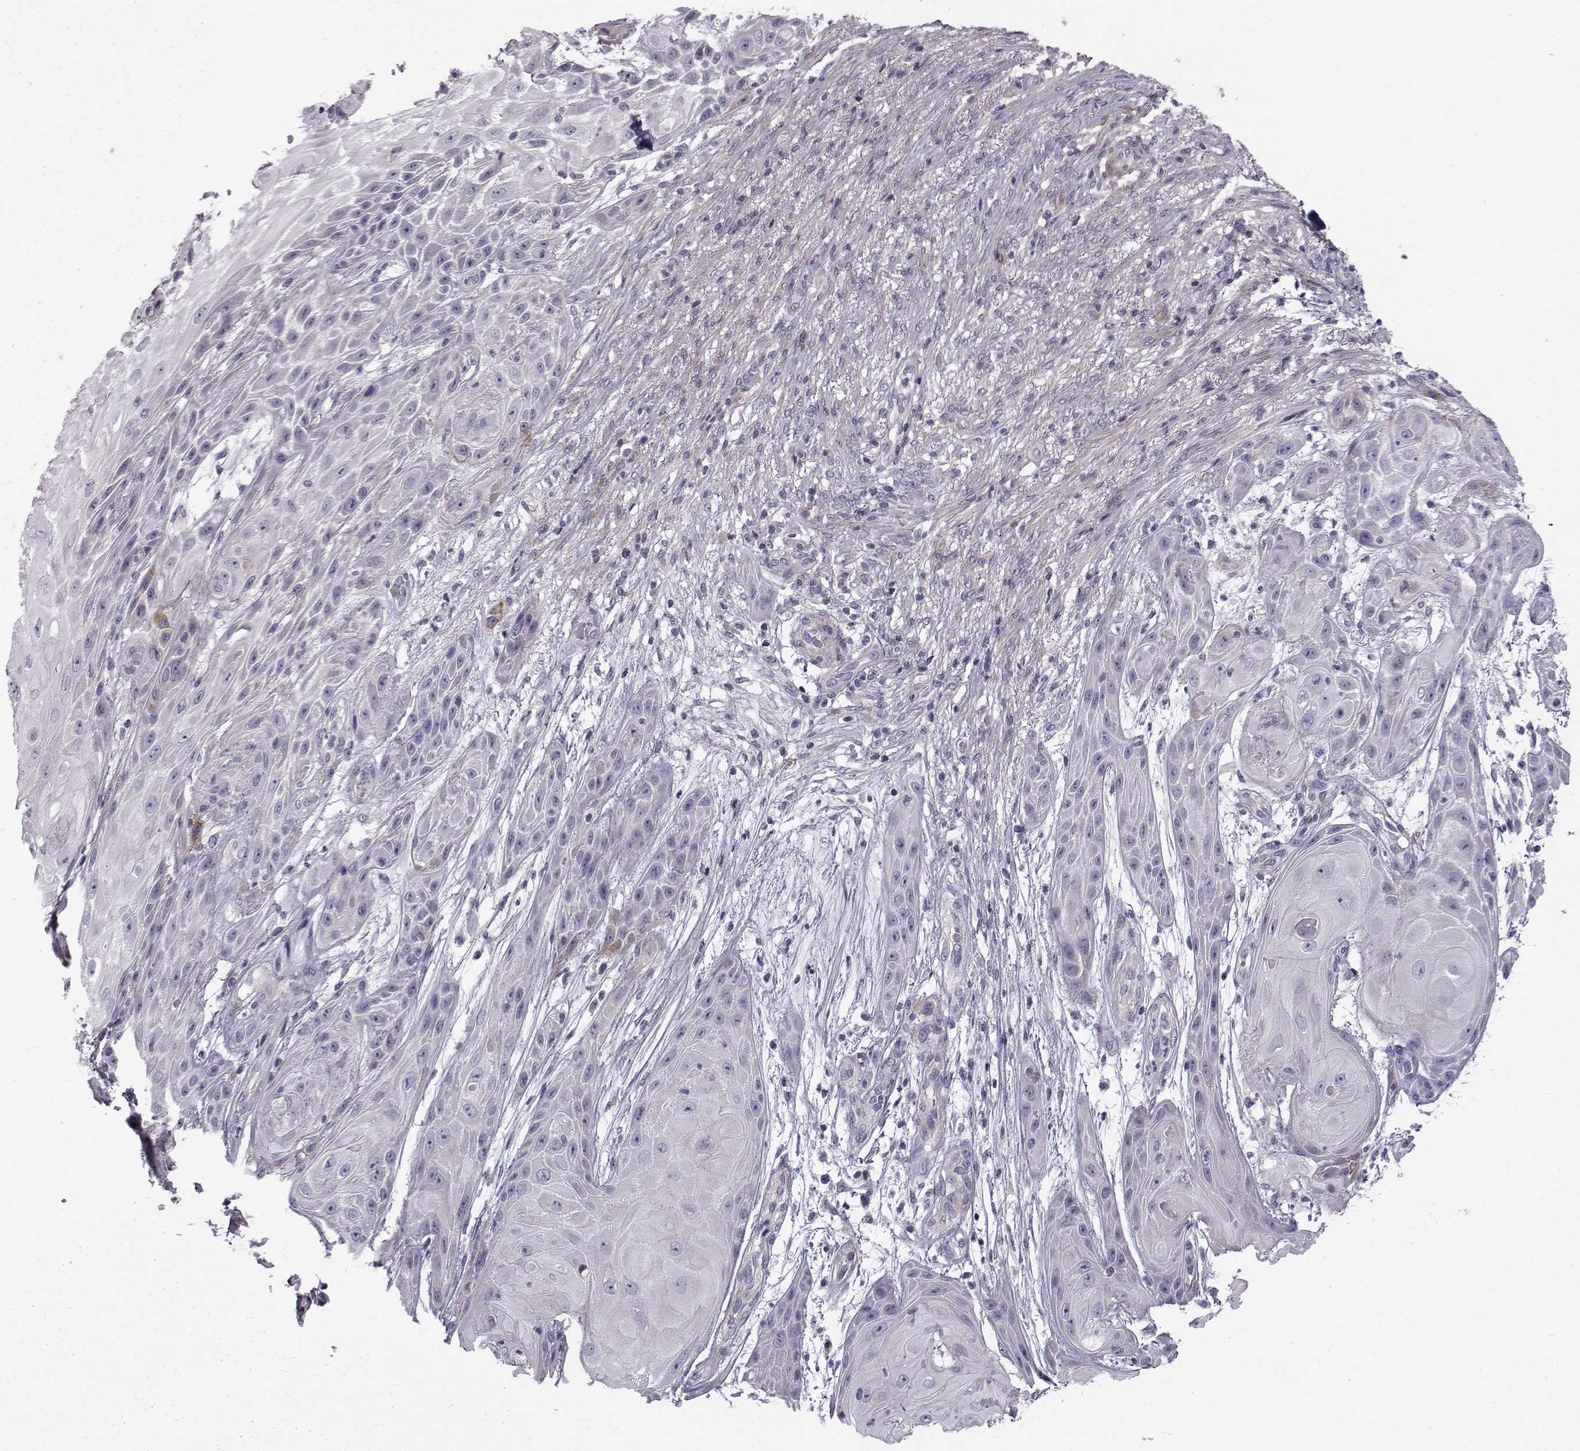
{"staining": {"intensity": "negative", "quantity": "none", "location": "none"}, "tissue": "skin cancer", "cell_type": "Tumor cells", "image_type": "cancer", "snomed": [{"axis": "morphology", "description": "Squamous cell carcinoma, NOS"}, {"axis": "topography", "description": "Skin"}], "caption": "IHC micrograph of neoplastic tissue: human skin cancer (squamous cell carcinoma) stained with DAB shows no significant protein positivity in tumor cells.", "gene": "LRRC27", "patient": {"sex": "male", "age": 62}}